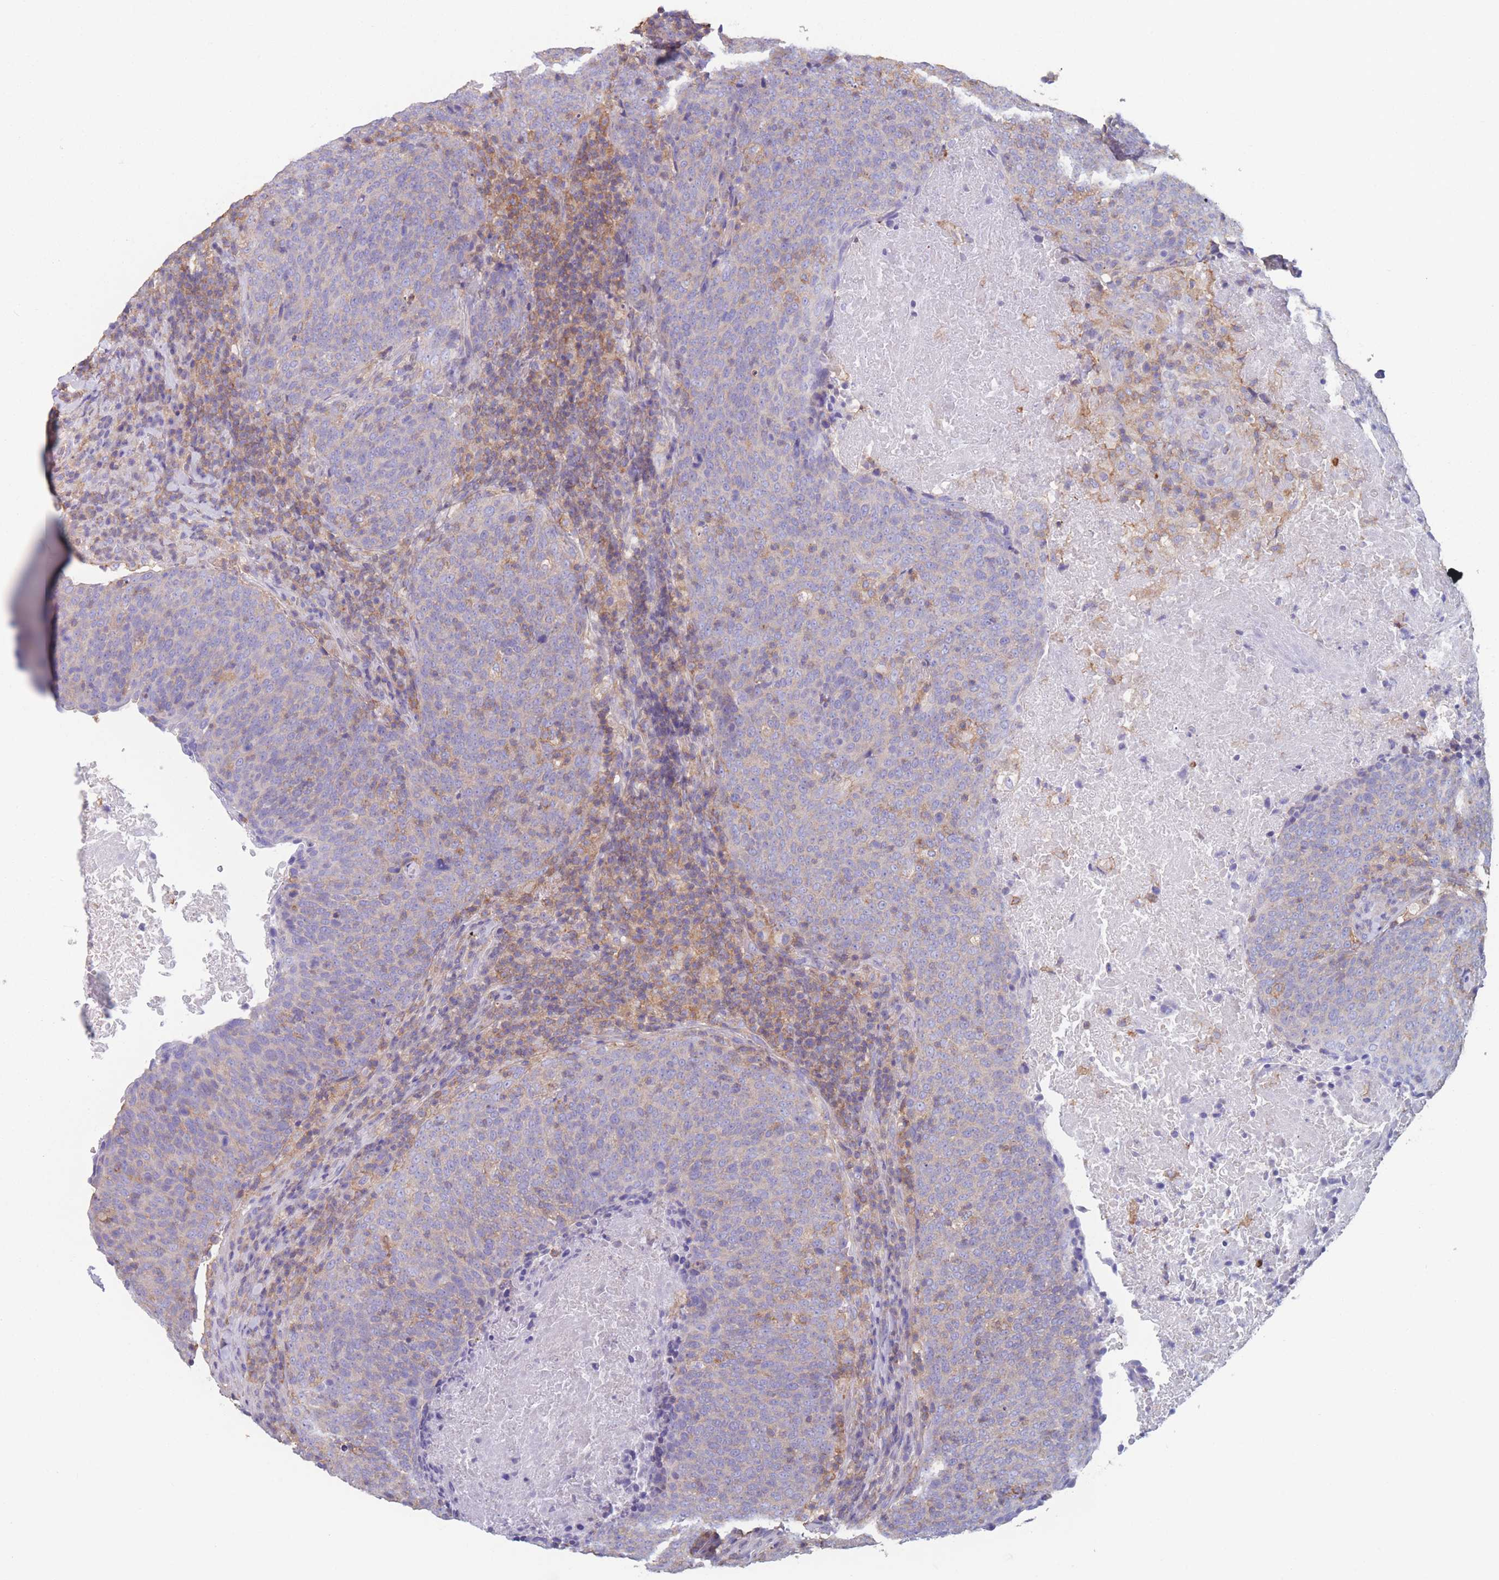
{"staining": {"intensity": "negative", "quantity": "none", "location": "none"}, "tissue": "head and neck cancer", "cell_type": "Tumor cells", "image_type": "cancer", "snomed": [{"axis": "morphology", "description": "Squamous cell carcinoma, NOS"}, {"axis": "morphology", "description": "Squamous cell carcinoma, metastatic, NOS"}, {"axis": "topography", "description": "Lymph node"}, {"axis": "topography", "description": "Head-Neck"}], "caption": "Immunohistochemistry (IHC) image of neoplastic tissue: human head and neck cancer stained with DAB demonstrates no significant protein expression in tumor cells.", "gene": "ADH1A", "patient": {"sex": "male", "age": 62}}